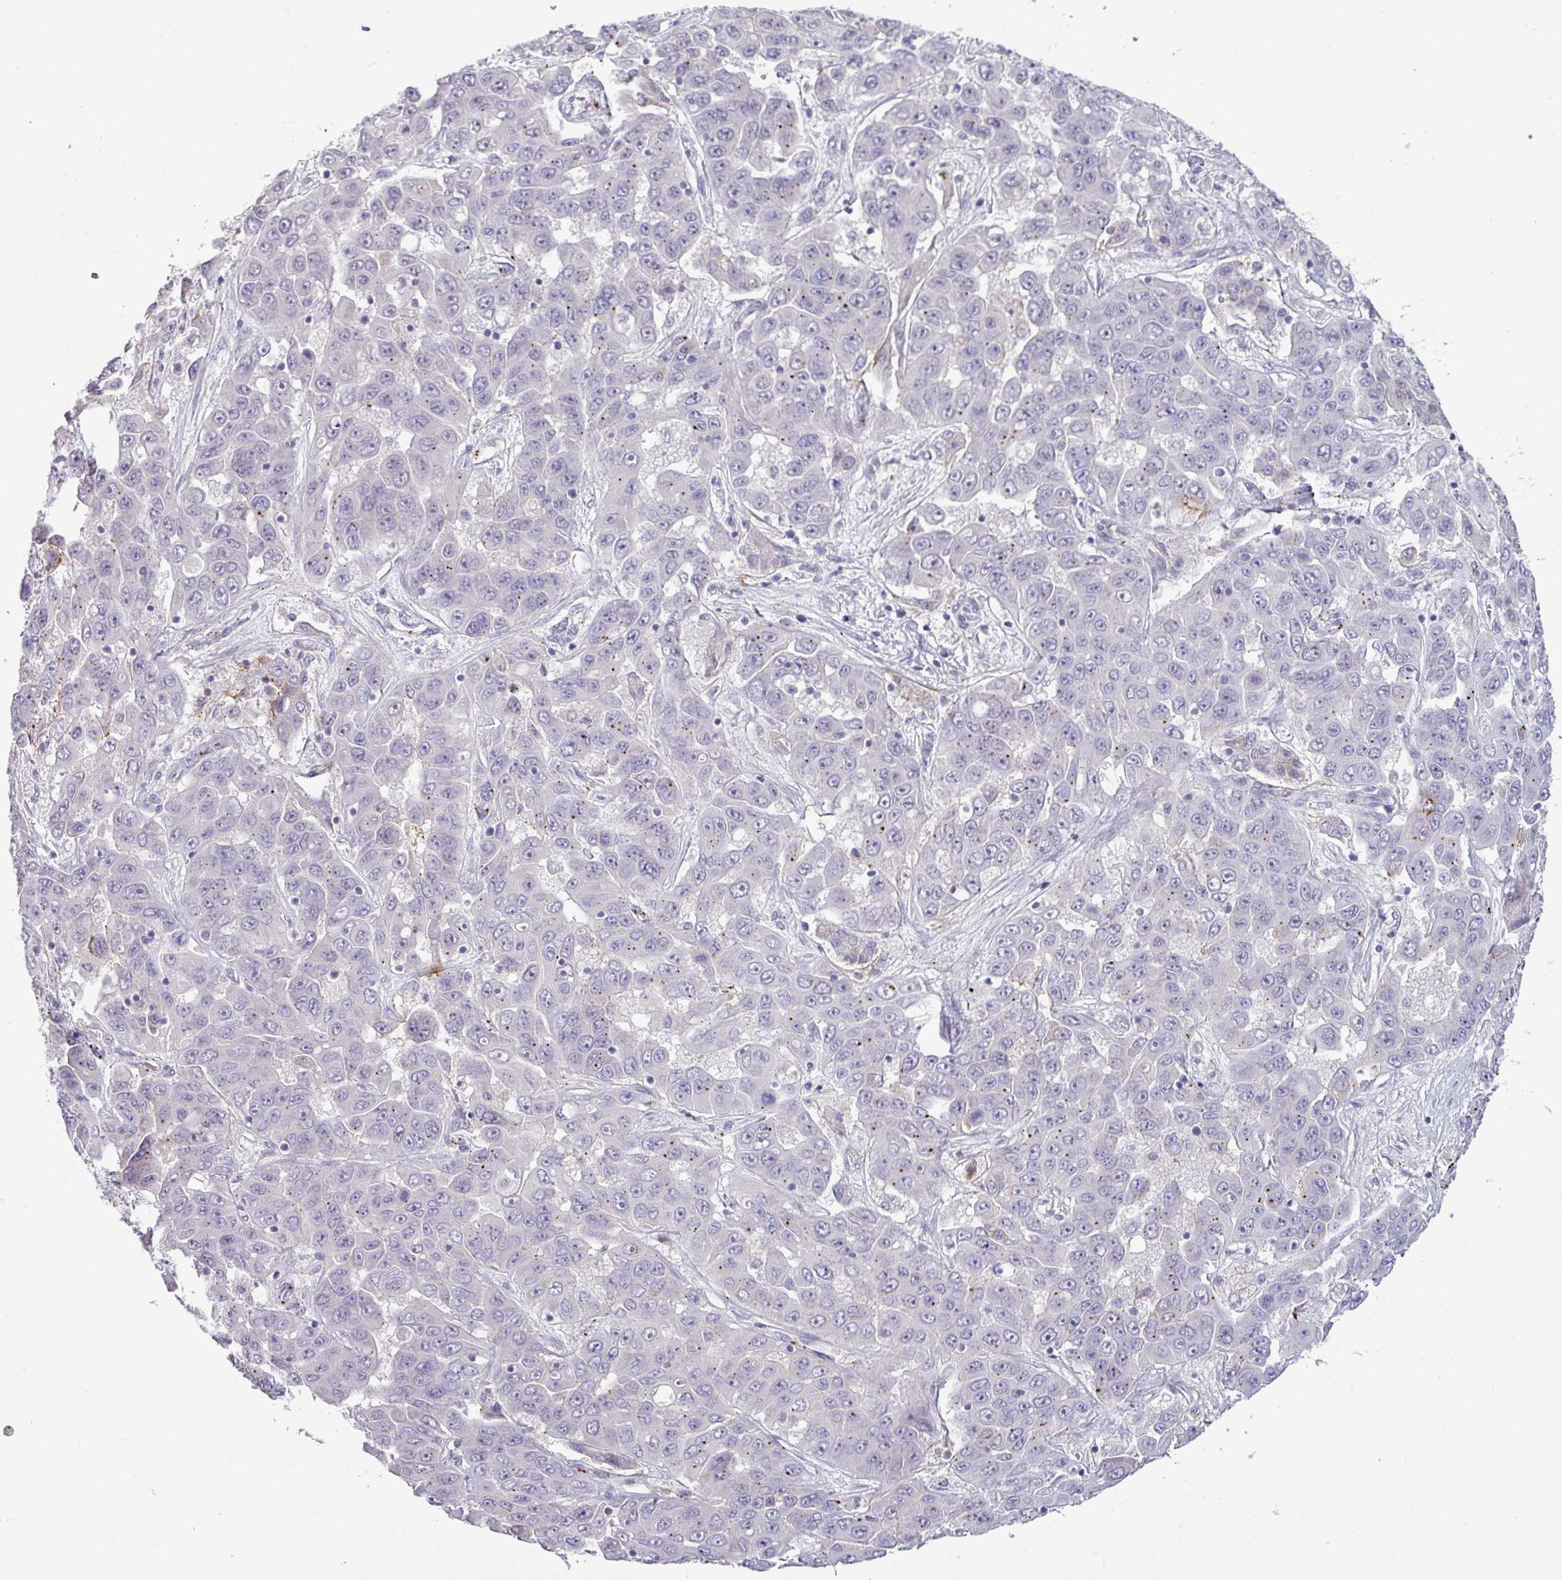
{"staining": {"intensity": "moderate", "quantity": "<25%", "location": "cytoplasmic/membranous"}, "tissue": "liver cancer", "cell_type": "Tumor cells", "image_type": "cancer", "snomed": [{"axis": "morphology", "description": "Cholangiocarcinoma"}, {"axis": "topography", "description": "Liver"}], "caption": "Immunohistochemical staining of liver cholangiocarcinoma displays low levels of moderate cytoplasmic/membranous positivity in about <25% of tumor cells. The staining was performed using DAB, with brown indicating positive protein expression. Nuclei are stained blue with hematoxylin.", "gene": "PLIN2", "patient": {"sex": "female", "age": 52}}